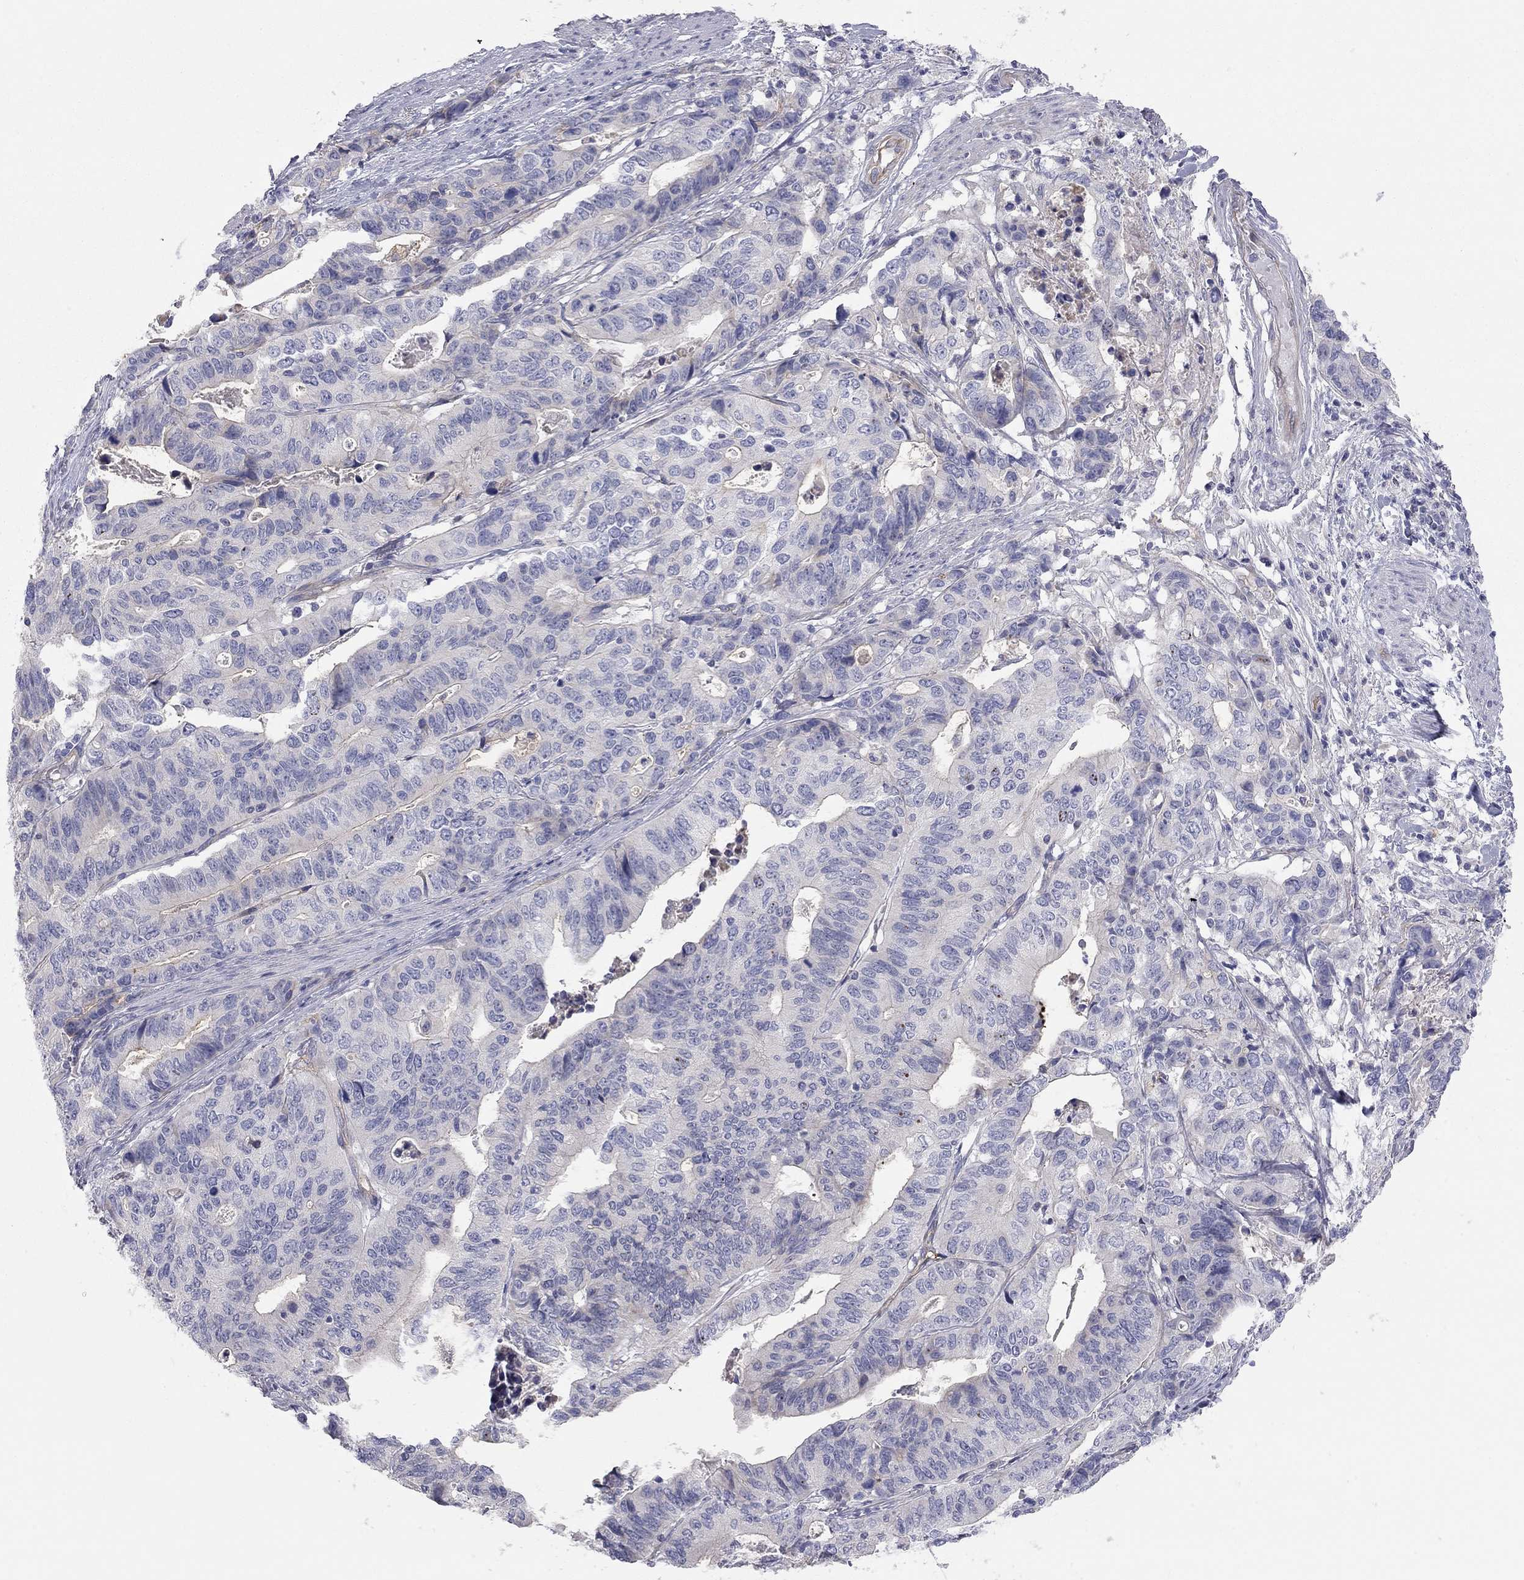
{"staining": {"intensity": "strong", "quantity": "<25%", "location": "cytoplasmic/membranous"}, "tissue": "stomach cancer", "cell_type": "Tumor cells", "image_type": "cancer", "snomed": [{"axis": "morphology", "description": "Adenocarcinoma, NOS"}, {"axis": "topography", "description": "Stomach, upper"}], "caption": "Human adenocarcinoma (stomach) stained for a protein (brown) reveals strong cytoplasmic/membranous positive expression in about <25% of tumor cells.", "gene": "GPRC5B", "patient": {"sex": "female", "age": 67}}